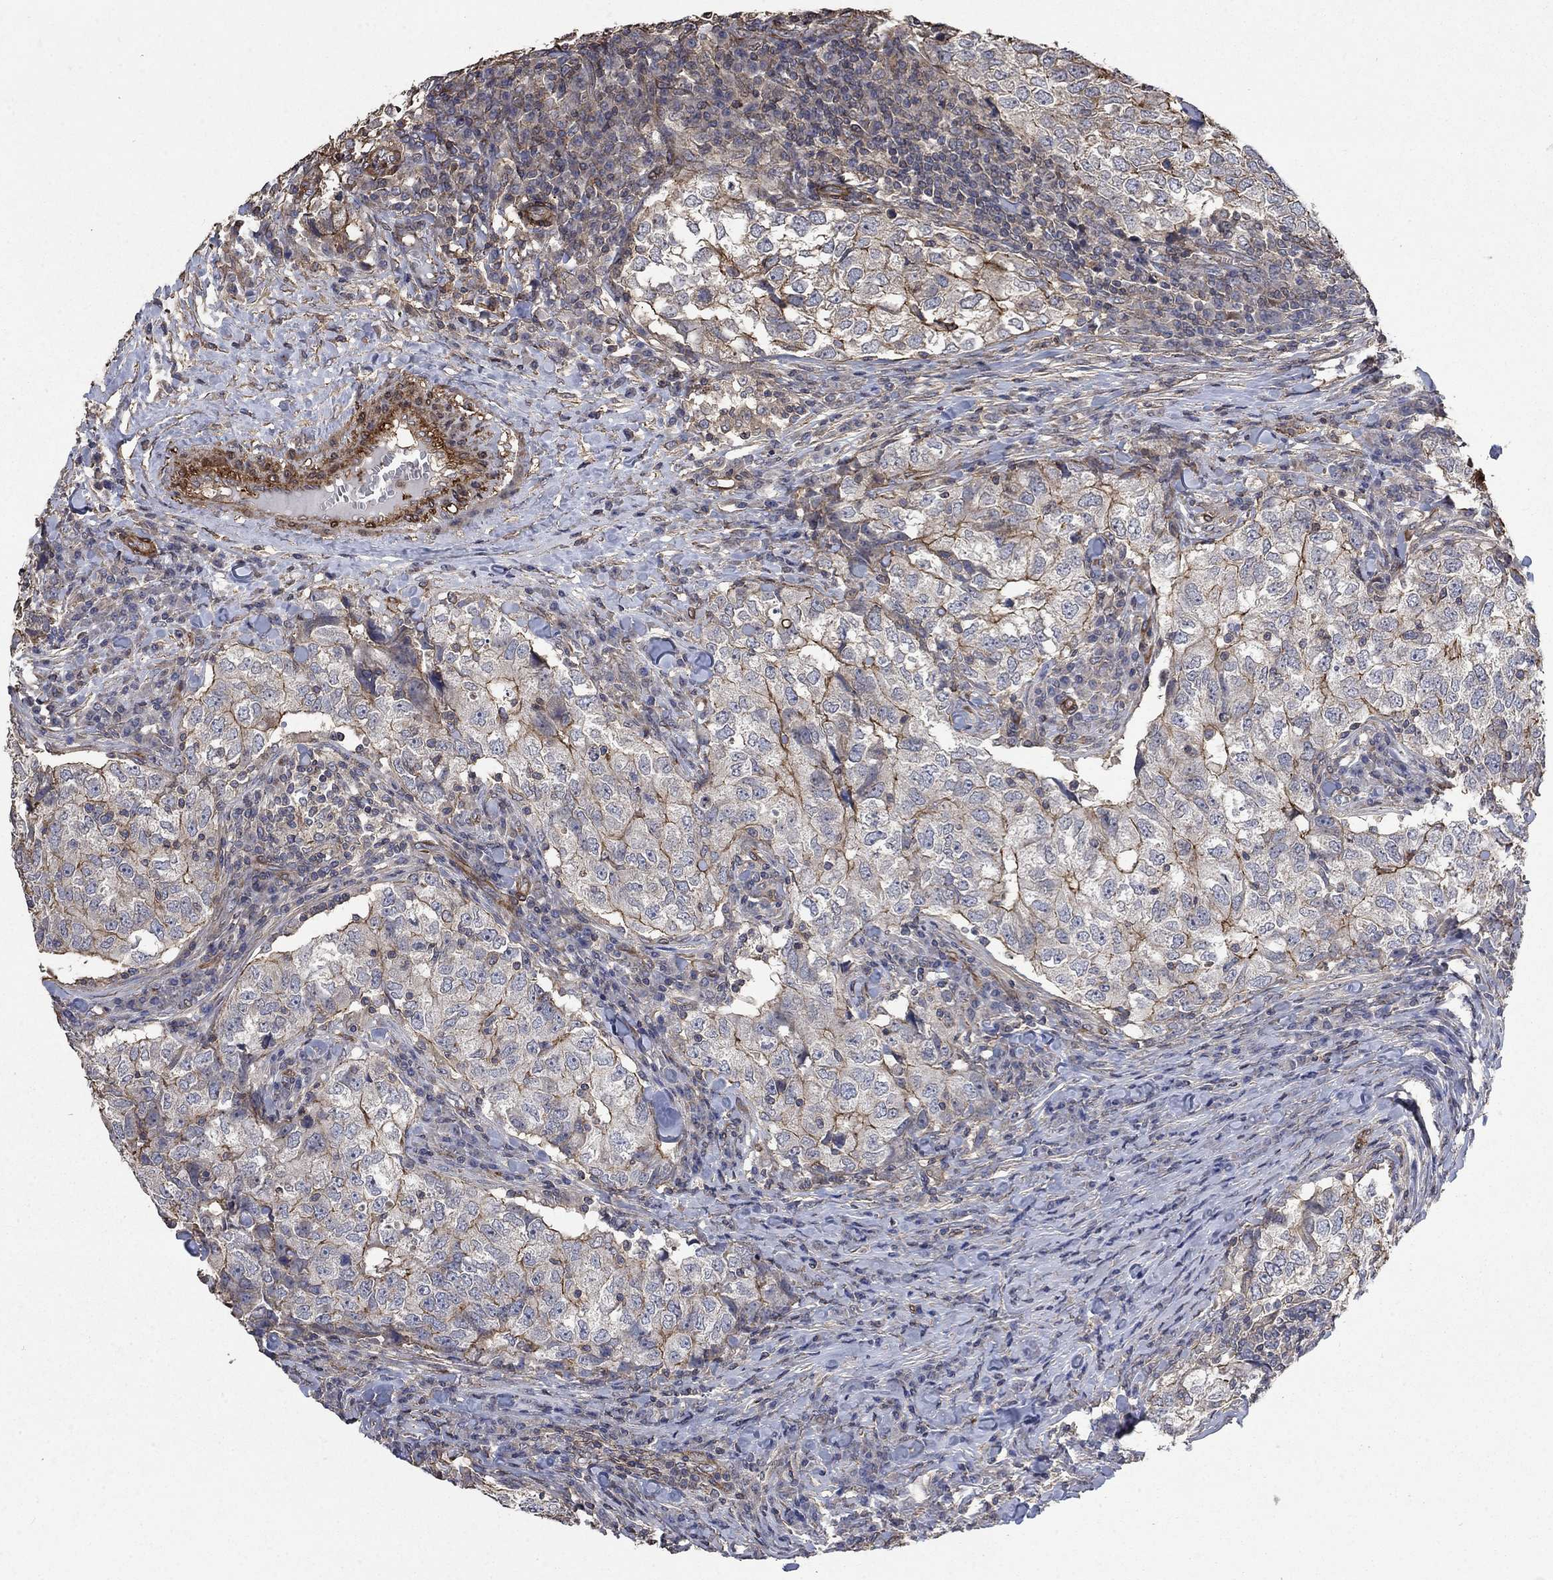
{"staining": {"intensity": "moderate", "quantity": "25%-75%", "location": "cytoplasmic/membranous"}, "tissue": "breast cancer", "cell_type": "Tumor cells", "image_type": "cancer", "snomed": [{"axis": "morphology", "description": "Duct carcinoma"}, {"axis": "topography", "description": "Breast"}], "caption": "The immunohistochemical stain shows moderate cytoplasmic/membranous expression in tumor cells of intraductal carcinoma (breast) tissue. Immunohistochemistry stains the protein of interest in brown and the nuclei are stained blue.", "gene": "PDE3A", "patient": {"sex": "female", "age": 30}}